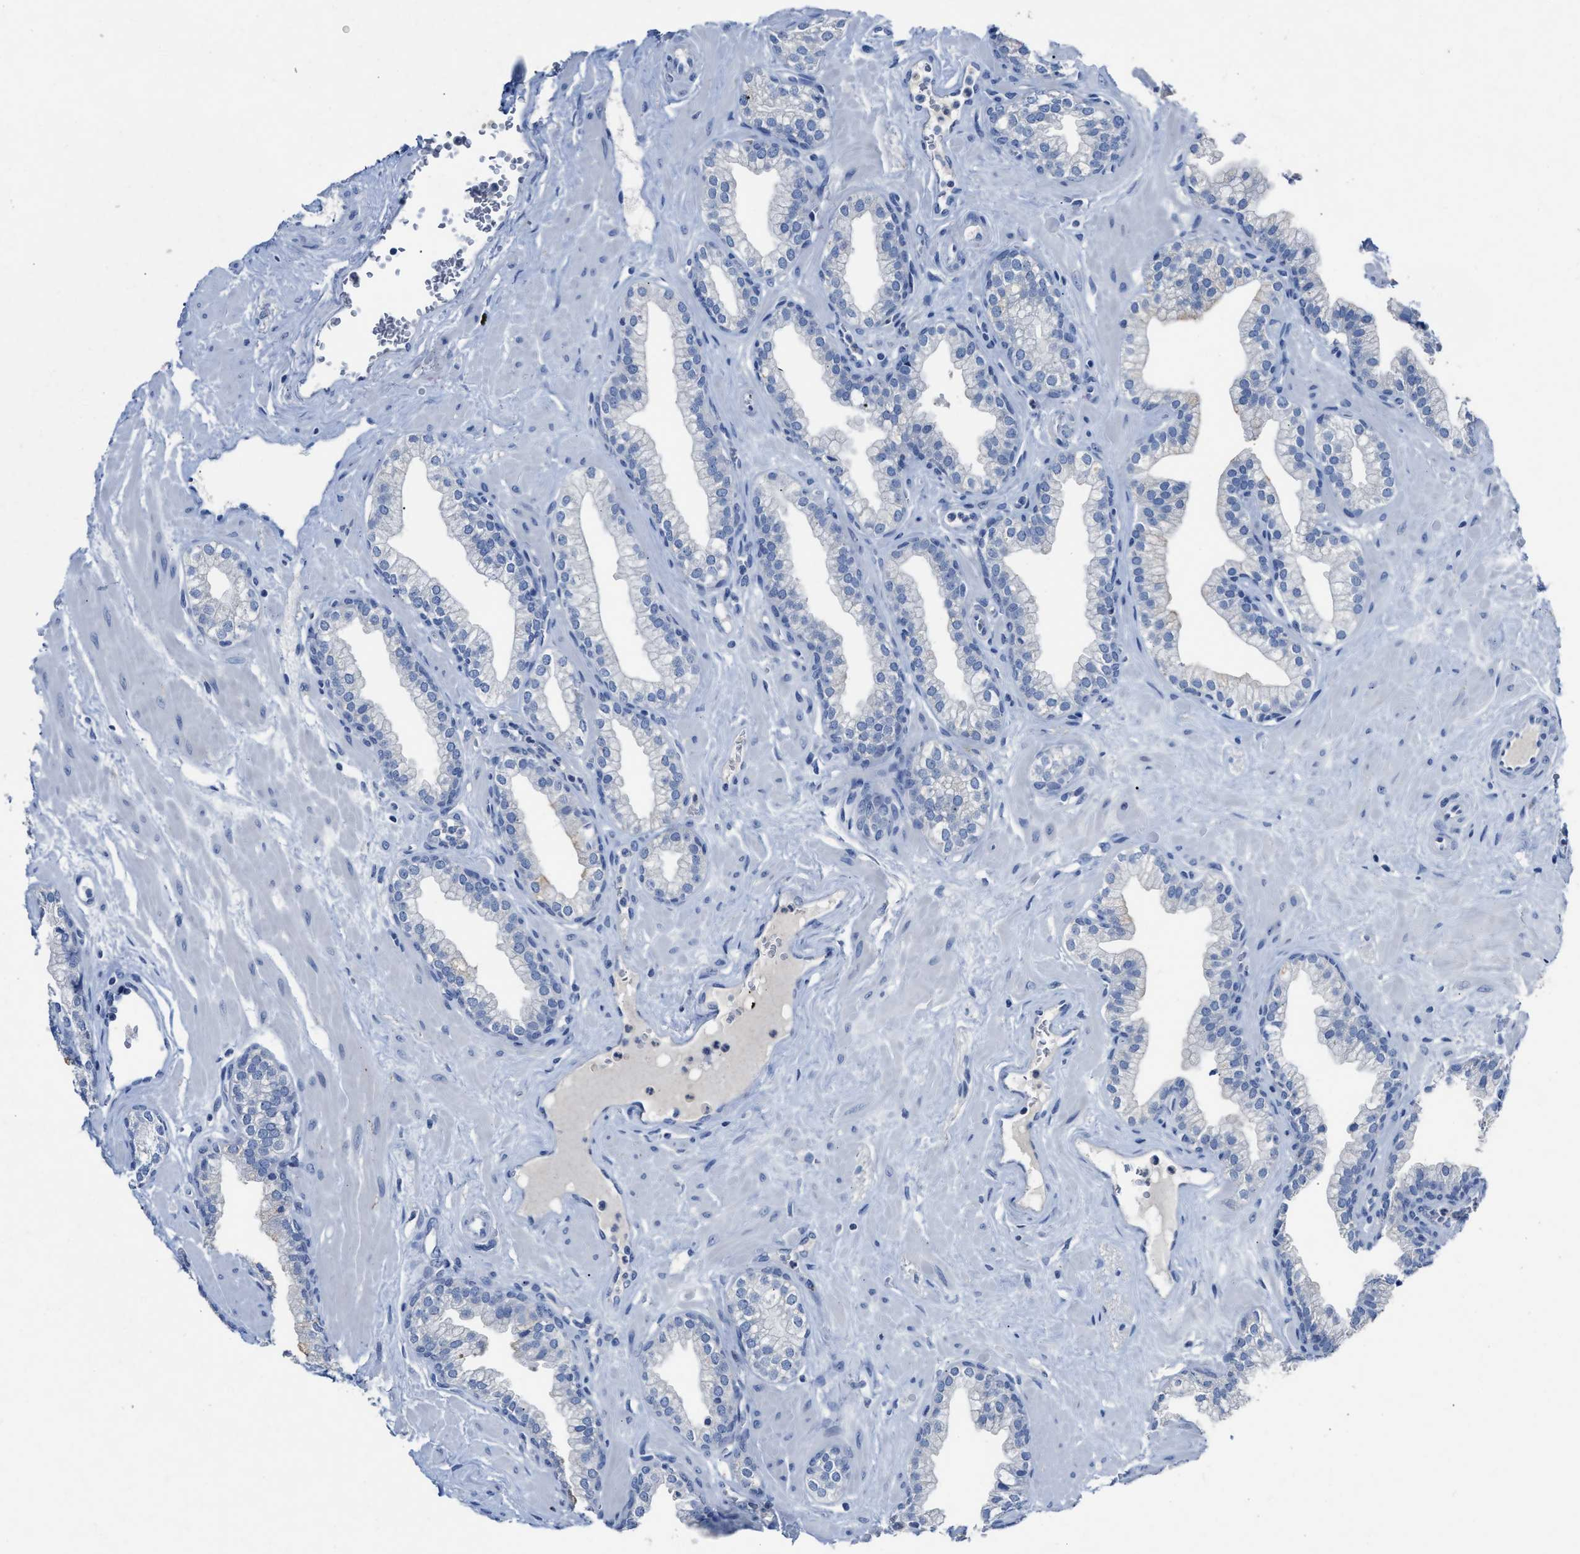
{"staining": {"intensity": "negative", "quantity": "none", "location": "none"}, "tissue": "prostate", "cell_type": "Glandular cells", "image_type": "normal", "snomed": [{"axis": "morphology", "description": "Normal tissue, NOS"}, {"axis": "morphology", "description": "Urothelial carcinoma, Low grade"}, {"axis": "topography", "description": "Urinary bladder"}, {"axis": "topography", "description": "Prostate"}], "caption": "DAB immunohistochemical staining of normal human prostate demonstrates no significant staining in glandular cells.", "gene": "CEACAM5", "patient": {"sex": "male", "age": 60}}